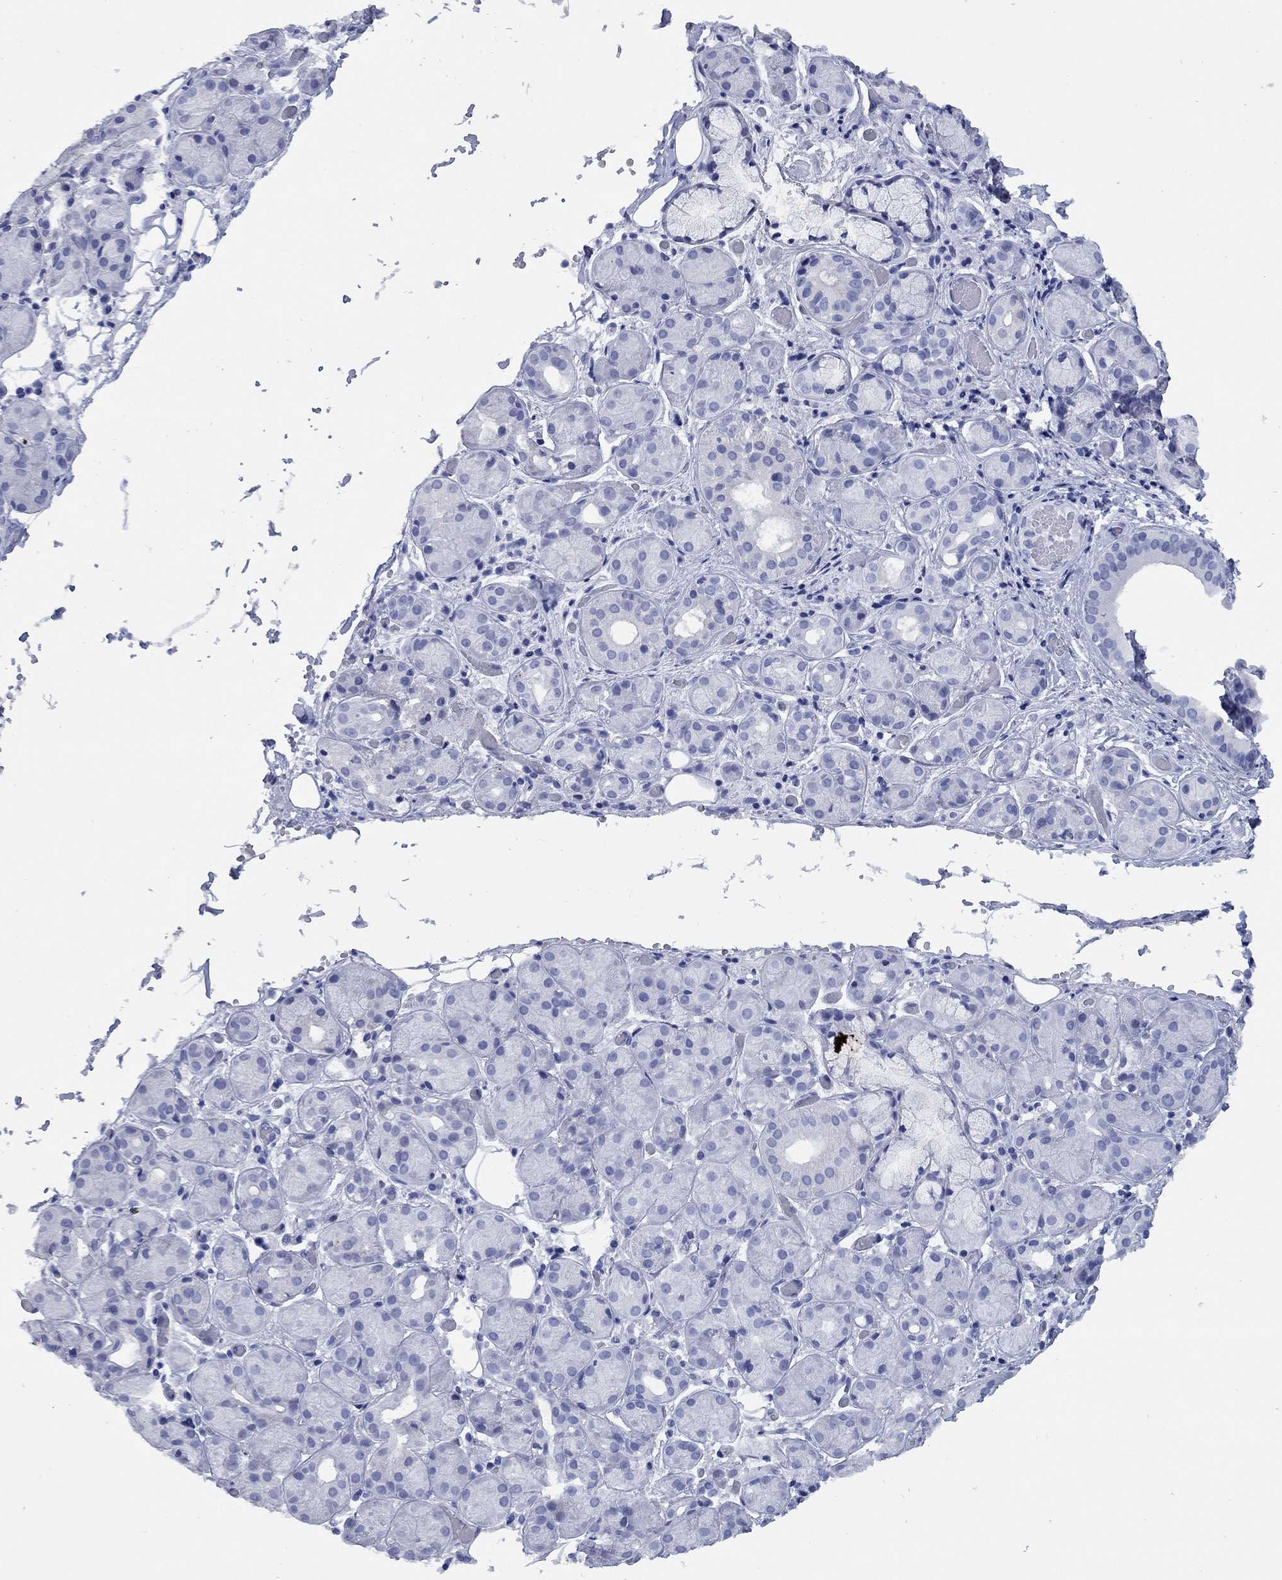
{"staining": {"intensity": "negative", "quantity": "none", "location": "none"}, "tissue": "salivary gland", "cell_type": "Glandular cells", "image_type": "normal", "snomed": [{"axis": "morphology", "description": "Normal tissue, NOS"}, {"axis": "topography", "description": "Salivary gland"}, {"axis": "topography", "description": "Peripheral nerve tissue"}], "caption": "Human salivary gland stained for a protein using immunohistochemistry exhibits no positivity in glandular cells.", "gene": "CCNA1", "patient": {"sex": "male", "age": 71}}